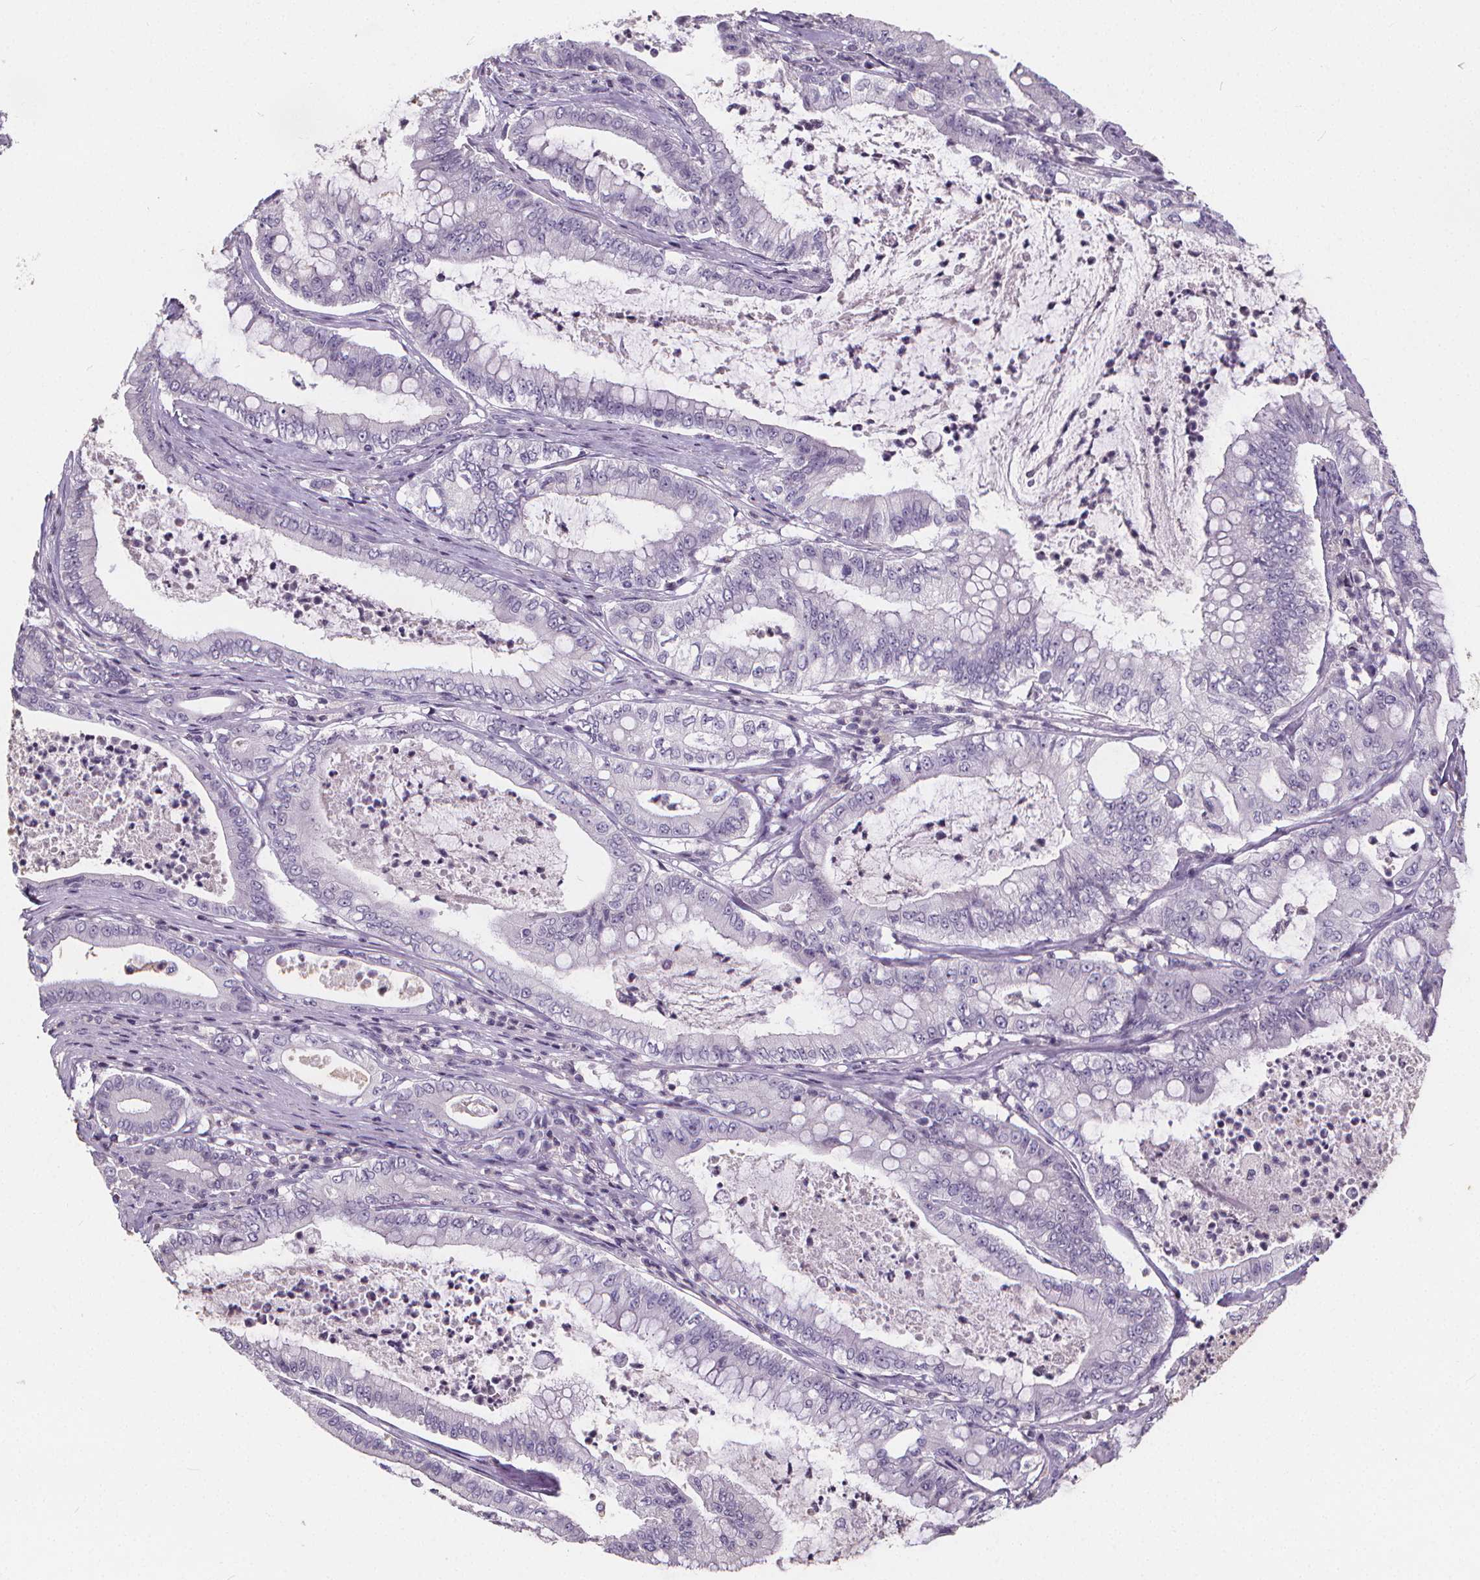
{"staining": {"intensity": "negative", "quantity": "none", "location": "none"}, "tissue": "pancreatic cancer", "cell_type": "Tumor cells", "image_type": "cancer", "snomed": [{"axis": "morphology", "description": "Adenocarcinoma, NOS"}, {"axis": "topography", "description": "Pancreas"}], "caption": "DAB immunohistochemical staining of human adenocarcinoma (pancreatic) displays no significant positivity in tumor cells.", "gene": "ATP6V1D", "patient": {"sex": "male", "age": 71}}